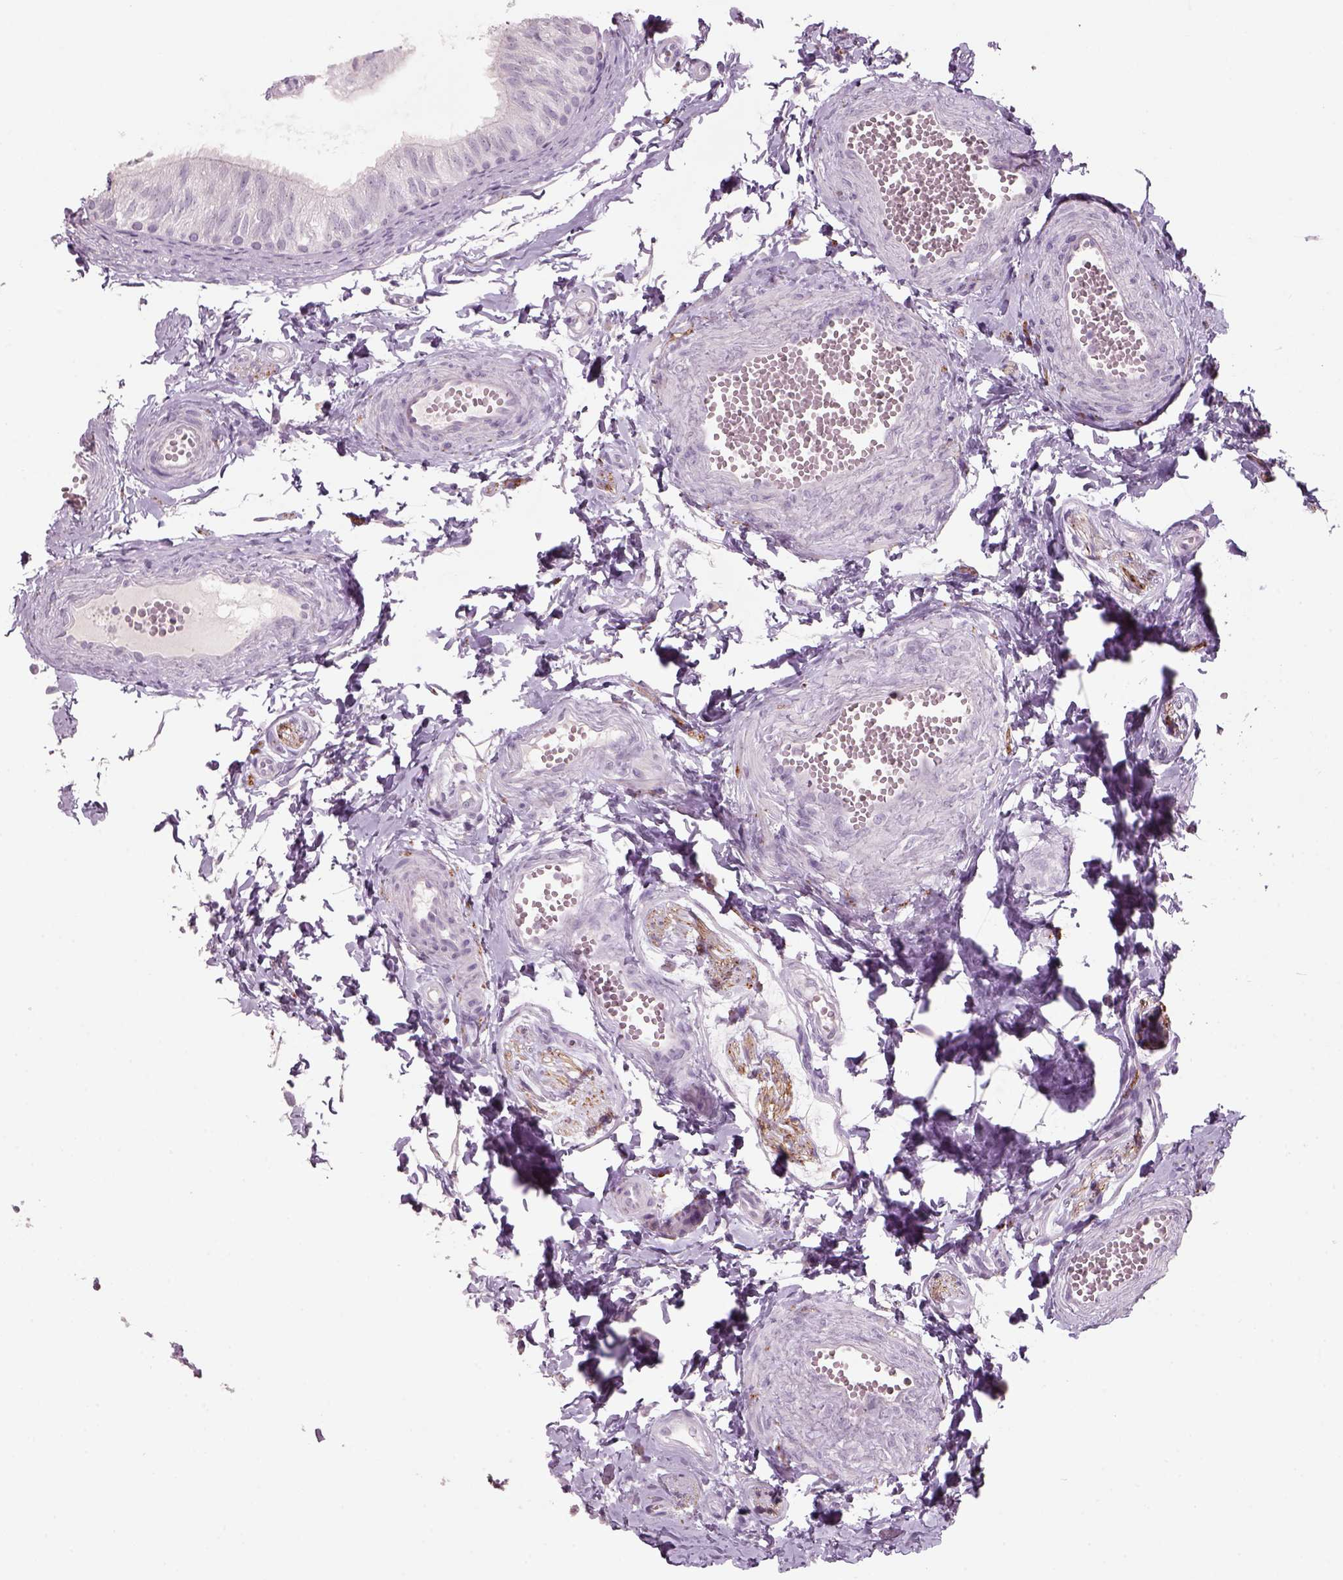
{"staining": {"intensity": "negative", "quantity": "none", "location": "none"}, "tissue": "epididymis", "cell_type": "Glandular cells", "image_type": "normal", "snomed": [{"axis": "morphology", "description": "Normal tissue, NOS"}, {"axis": "topography", "description": "Epididymis"}], "caption": "This is a micrograph of IHC staining of unremarkable epididymis, which shows no positivity in glandular cells. (DAB IHC visualized using brightfield microscopy, high magnification).", "gene": "SLC6A2", "patient": {"sex": "male", "age": 22}}